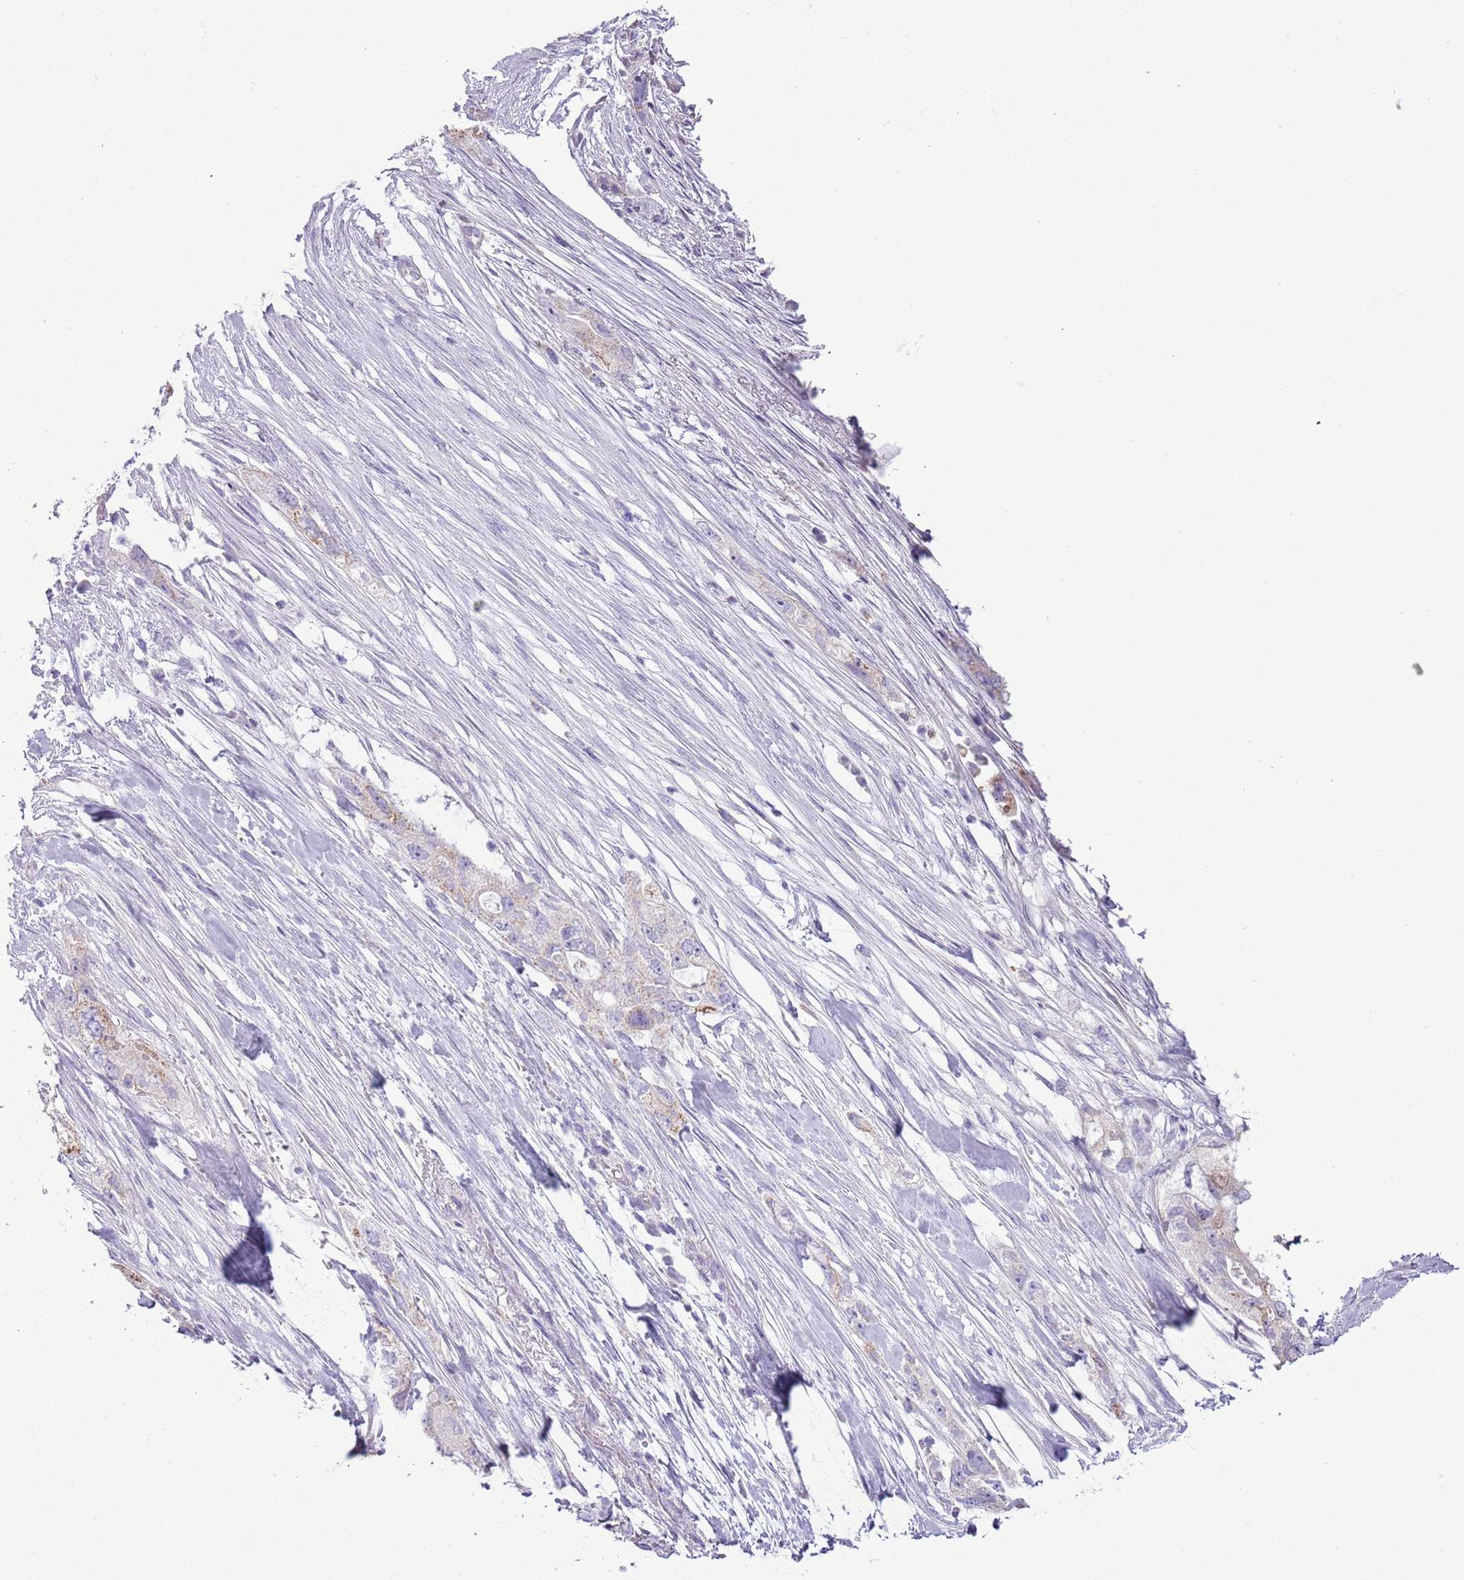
{"staining": {"intensity": "weak", "quantity": "<25%", "location": "cytoplasmic/membranous"}, "tissue": "pancreatic cancer", "cell_type": "Tumor cells", "image_type": "cancer", "snomed": [{"axis": "morphology", "description": "Adenocarcinoma, NOS"}, {"axis": "topography", "description": "Pancreas"}], "caption": "Tumor cells show no significant protein expression in pancreatic adenocarcinoma. (Brightfield microscopy of DAB immunohistochemistry at high magnification).", "gene": "SLC23A1", "patient": {"sex": "female", "age": 73}}